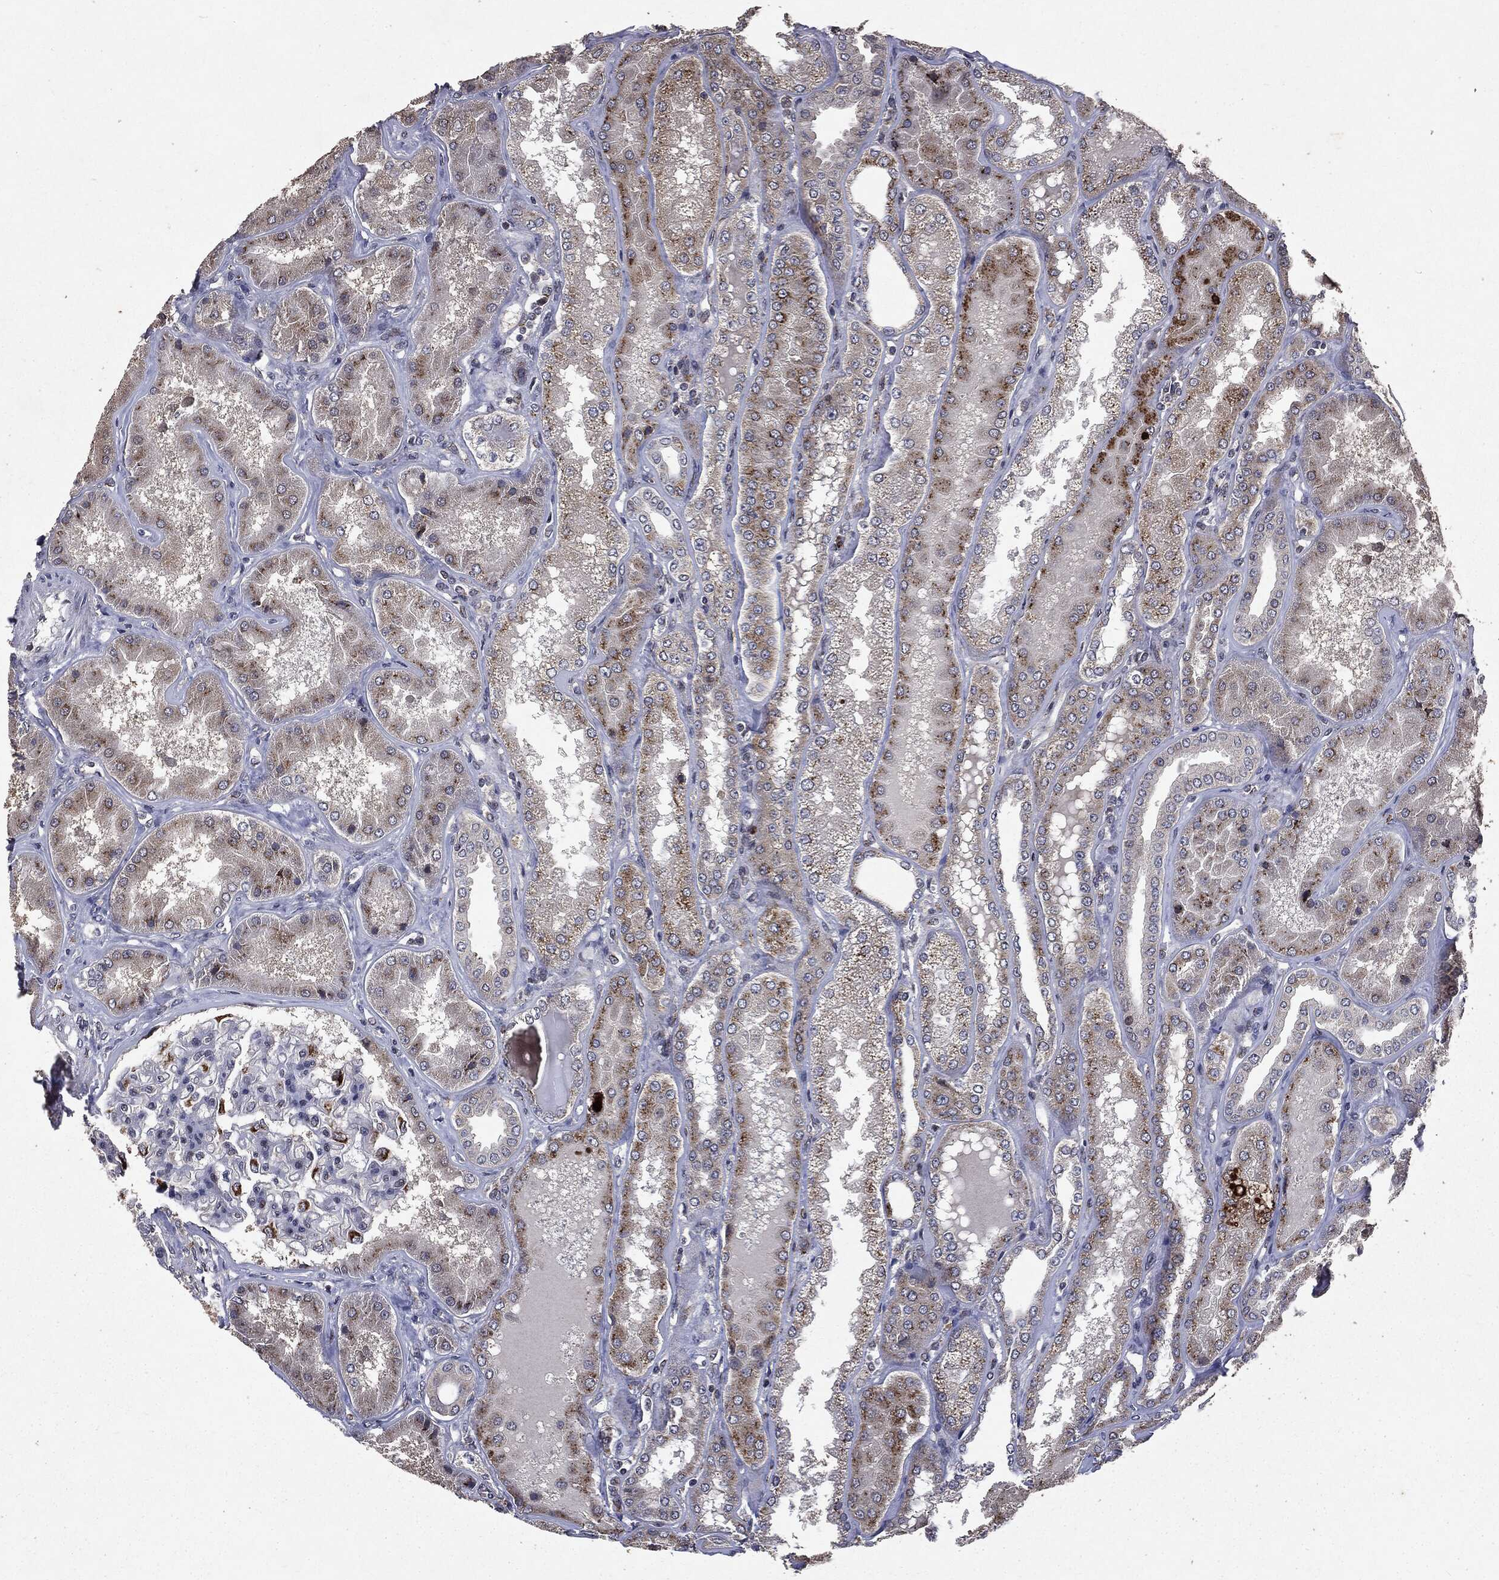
{"staining": {"intensity": "strong", "quantity": "<25%", "location": "cytoplasmic/membranous"}, "tissue": "kidney", "cell_type": "Cells in glomeruli", "image_type": "normal", "snomed": [{"axis": "morphology", "description": "Normal tissue, NOS"}, {"axis": "topography", "description": "Kidney"}], "caption": "Protein staining reveals strong cytoplasmic/membranous expression in approximately <25% of cells in glomeruli in normal kidney. Nuclei are stained in blue.", "gene": "PLPPR2", "patient": {"sex": "female", "age": 56}}